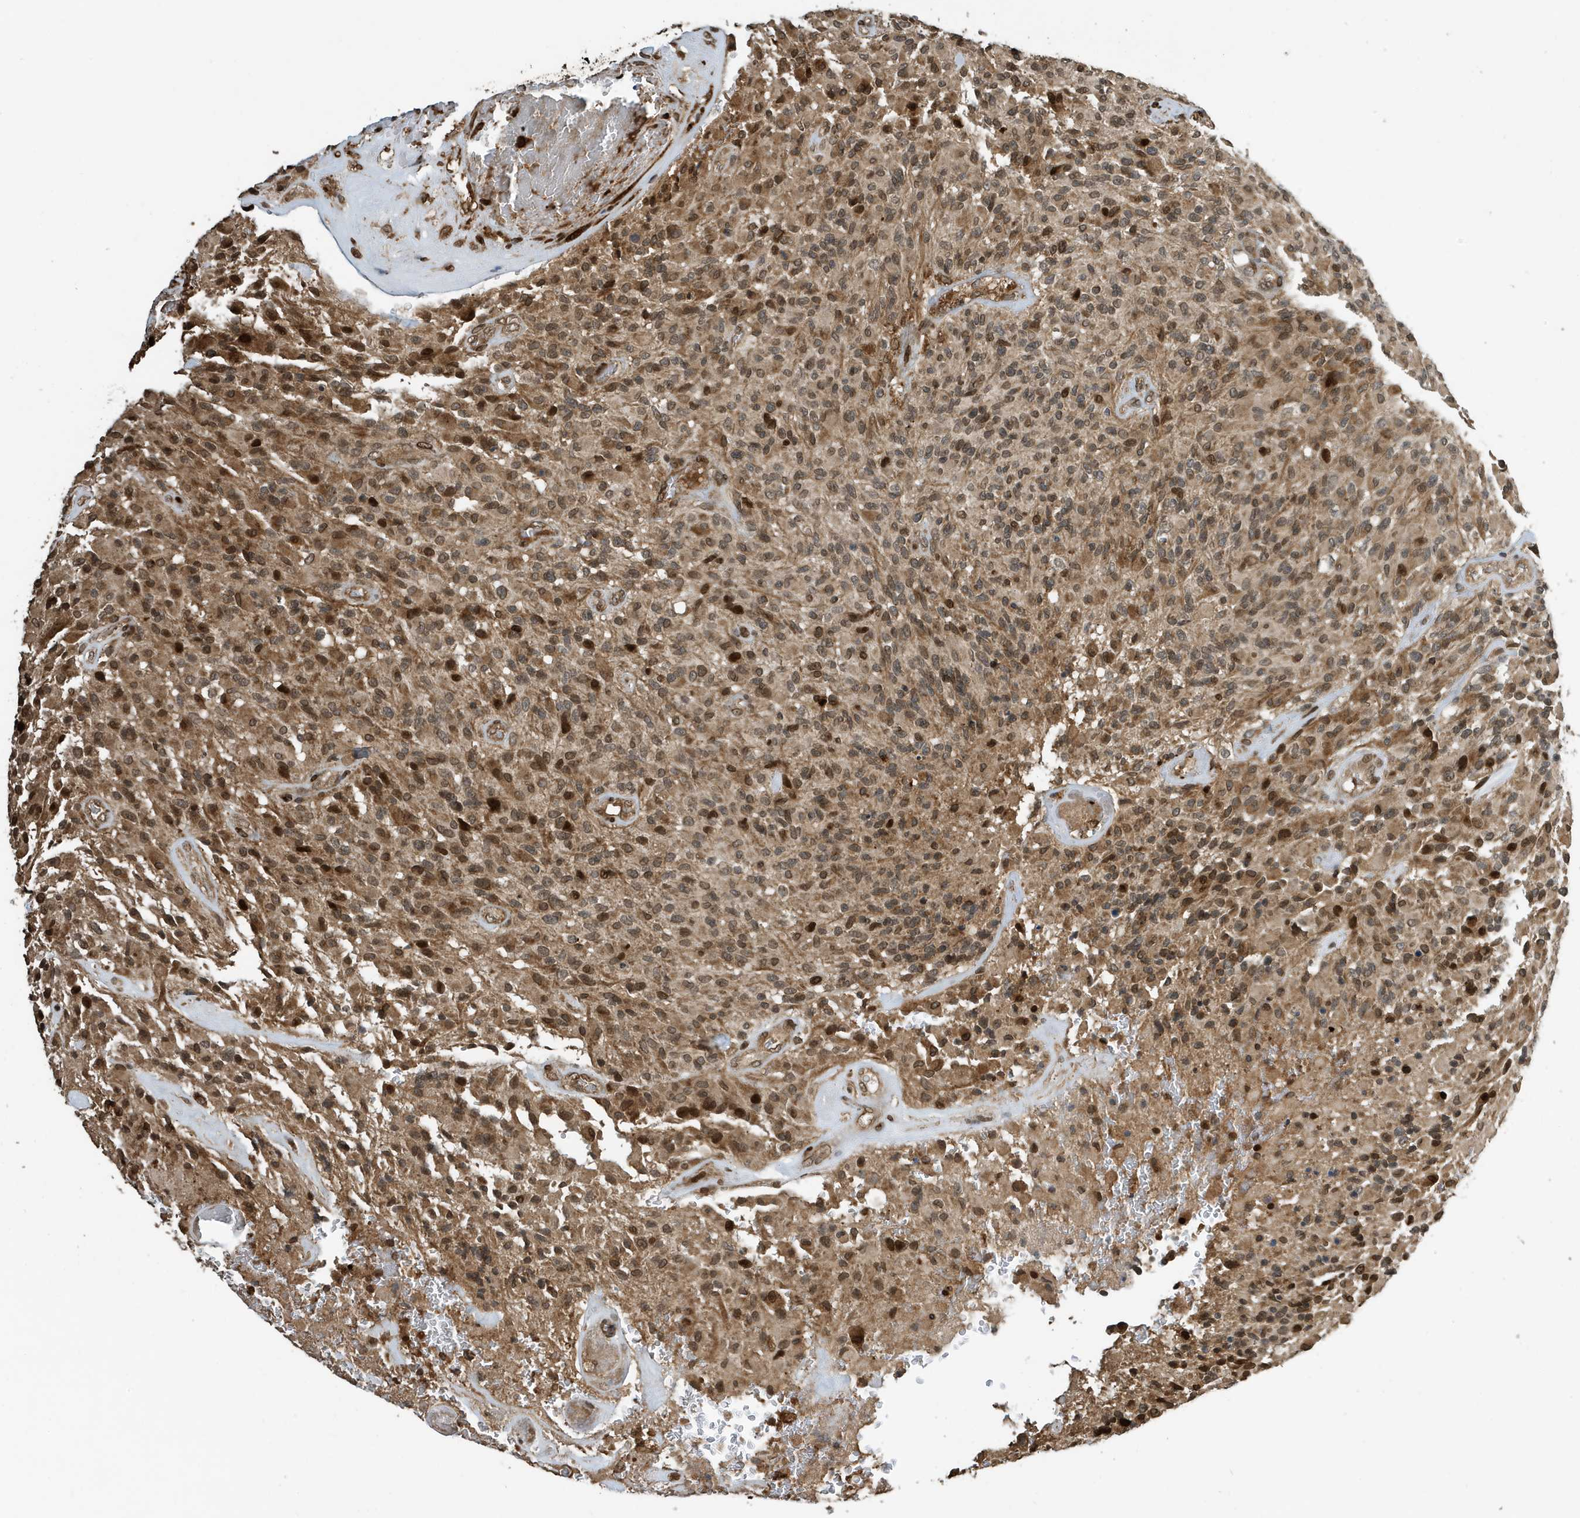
{"staining": {"intensity": "moderate", "quantity": "25%-75%", "location": "cytoplasmic/membranous,nuclear"}, "tissue": "glioma", "cell_type": "Tumor cells", "image_type": "cancer", "snomed": [{"axis": "morphology", "description": "Glioma, malignant, High grade"}, {"axis": "topography", "description": "Brain"}], "caption": "A medium amount of moderate cytoplasmic/membranous and nuclear positivity is identified in about 25%-75% of tumor cells in malignant high-grade glioma tissue.", "gene": "DUSP18", "patient": {"sex": "male", "age": 71}}